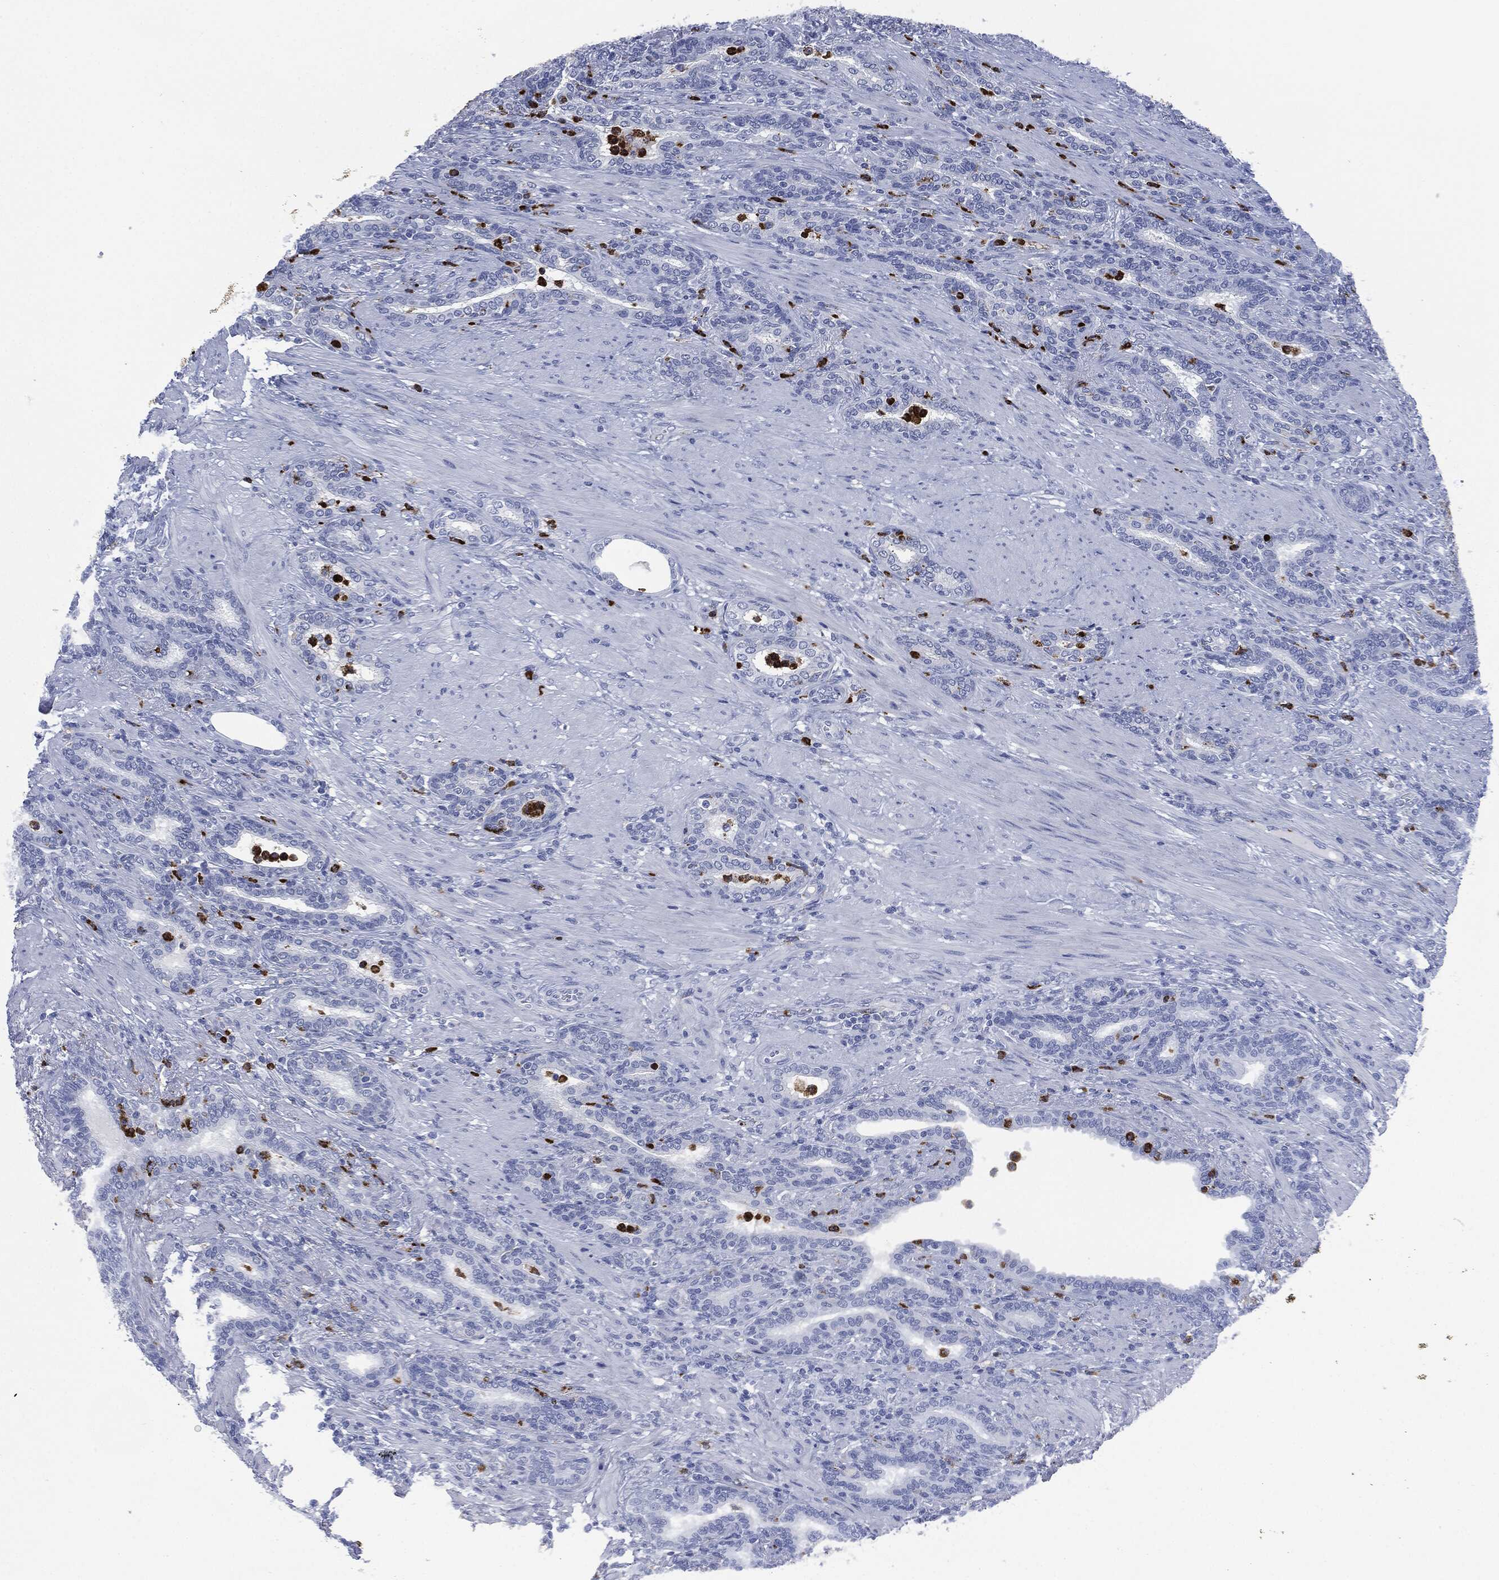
{"staining": {"intensity": "negative", "quantity": "none", "location": "none"}, "tissue": "prostate cancer", "cell_type": "Tumor cells", "image_type": "cancer", "snomed": [{"axis": "morphology", "description": "Adenocarcinoma, Low grade"}, {"axis": "topography", "description": "Prostate"}], "caption": "This is a image of immunohistochemistry (IHC) staining of prostate cancer, which shows no positivity in tumor cells. (DAB IHC visualized using brightfield microscopy, high magnification).", "gene": "CEACAM8", "patient": {"sex": "male", "age": 68}}